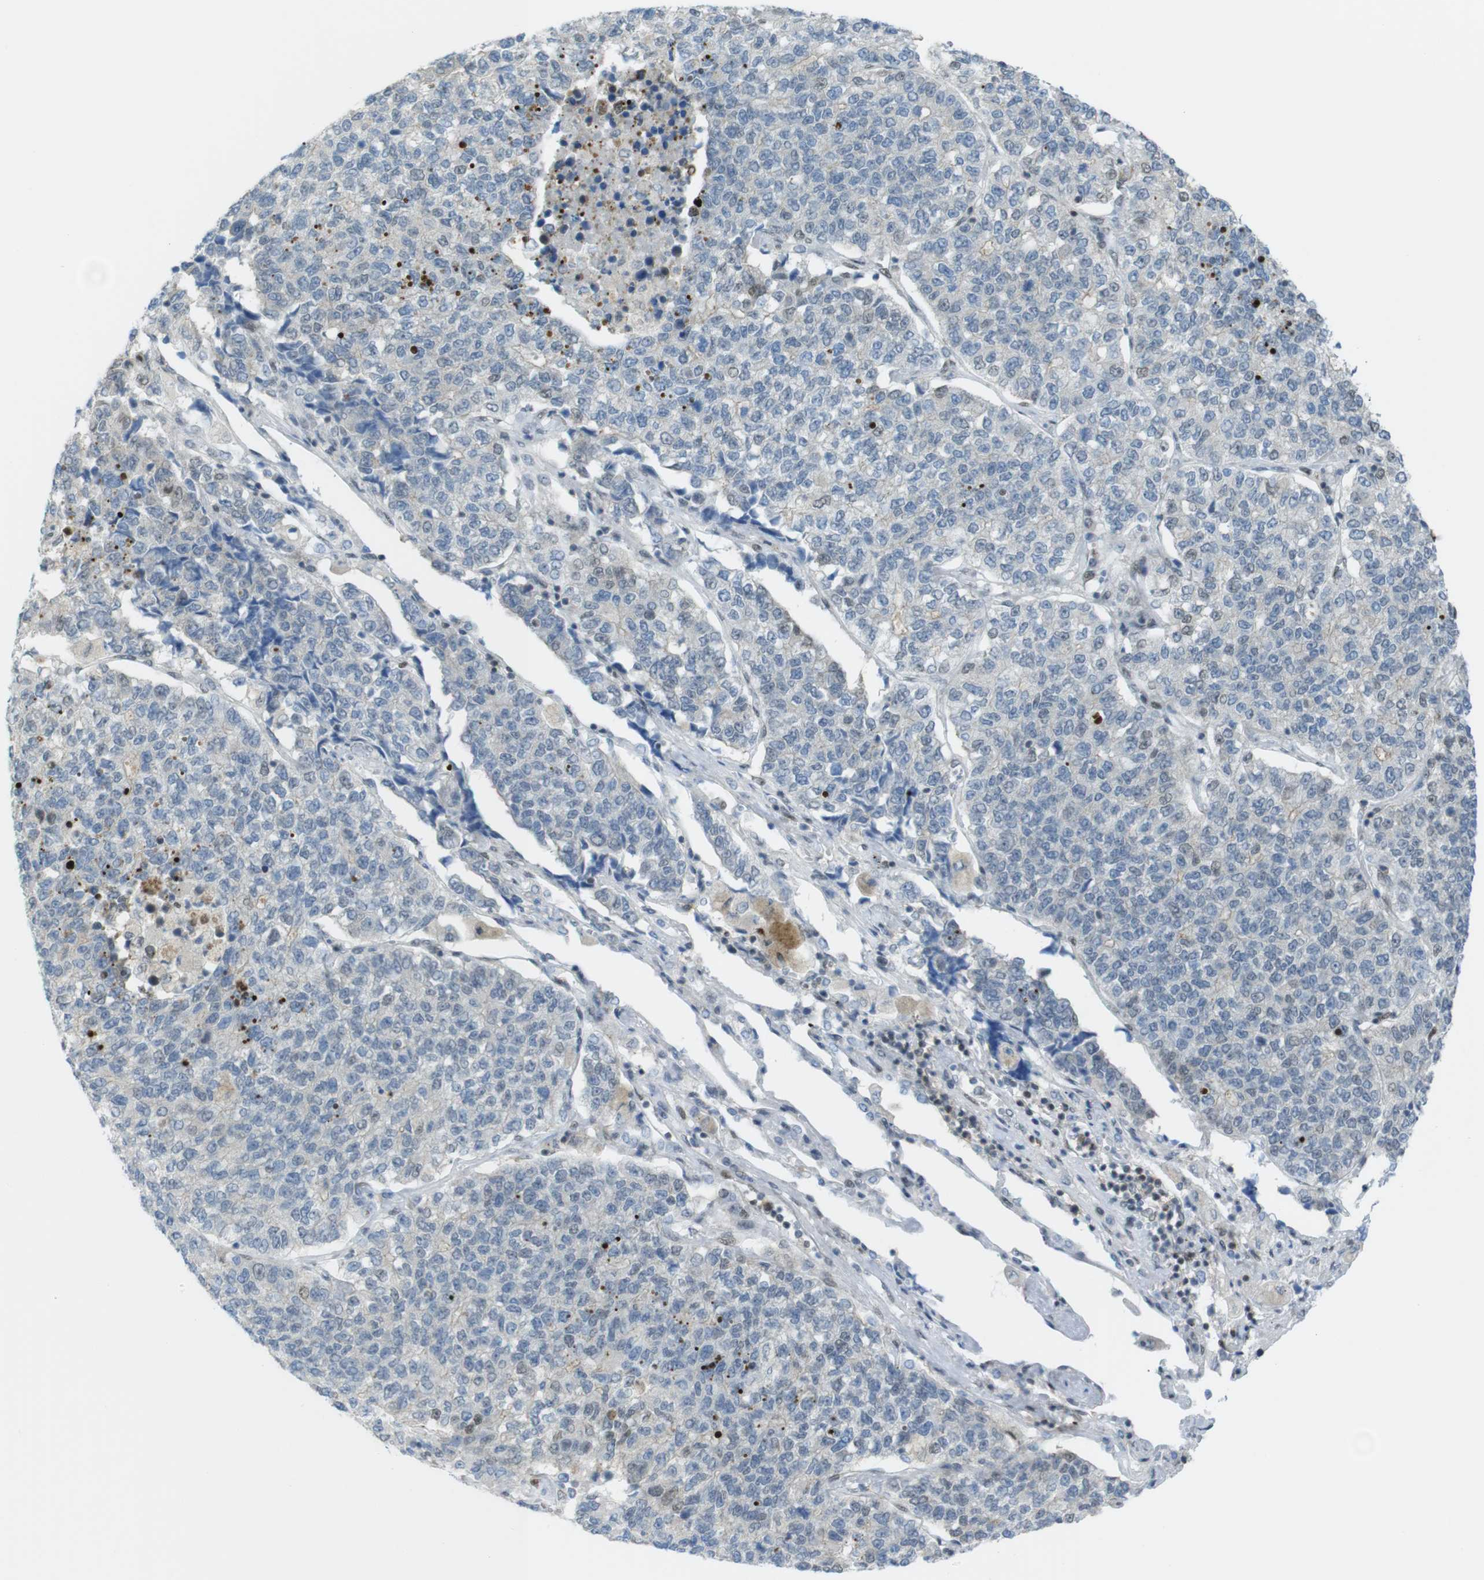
{"staining": {"intensity": "weak", "quantity": "<25%", "location": "nuclear"}, "tissue": "lung cancer", "cell_type": "Tumor cells", "image_type": "cancer", "snomed": [{"axis": "morphology", "description": "Adenocarcinoma, NOS"}, {"axis": "topography", "description": "Lung"}], "caption": "High power microscopy micrograph of an immunohistochemistry image of lung cancer (adenocarcinoma), revealing no significant expression in tumor cells.", "gene": "UBB", "patient": {"sex": "male", "age": 49}}